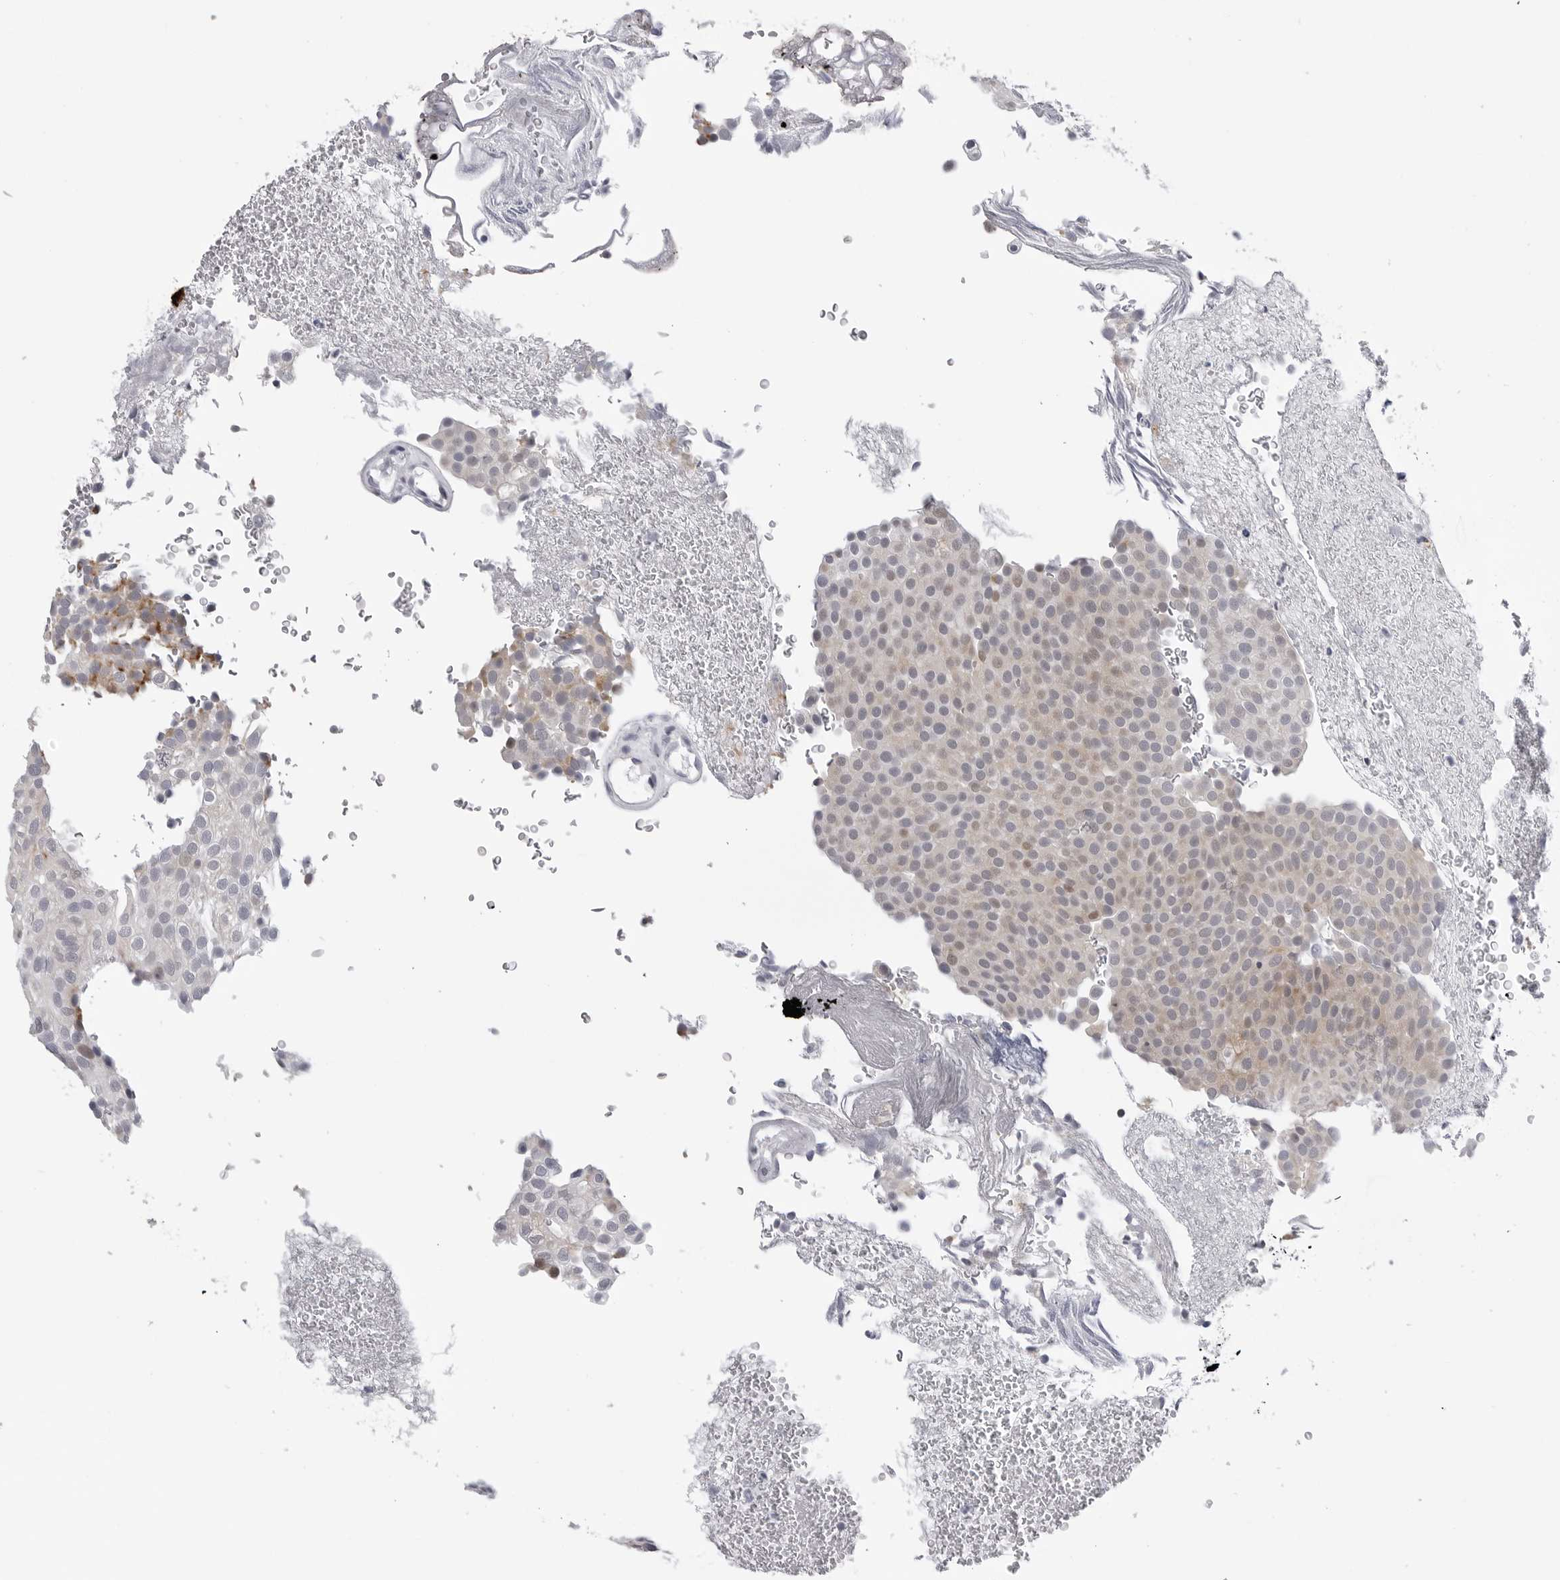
{"staining": {"intensity": "weak", "quantity": "<25%", "location": "cytoplasmic/membranous"}, "tissue": "urothelial cancer", "cell_type": "Tumor cells", "image_type": "cancer", "snomed": [{"axis": "morphology", "description": "Urothelial carcinoma, Low grade"}, {"axis": "topography", "description": "Urinary bladder"}], "caption": "This micrograph is of urothelial cancer stained with immunohistochemistry to label a protein in brown with the nuclei are counter-stained blue. There is no expression in tumor cells.", "gene": "CDK20", "patient": {"sex": "male", "age": 78}}